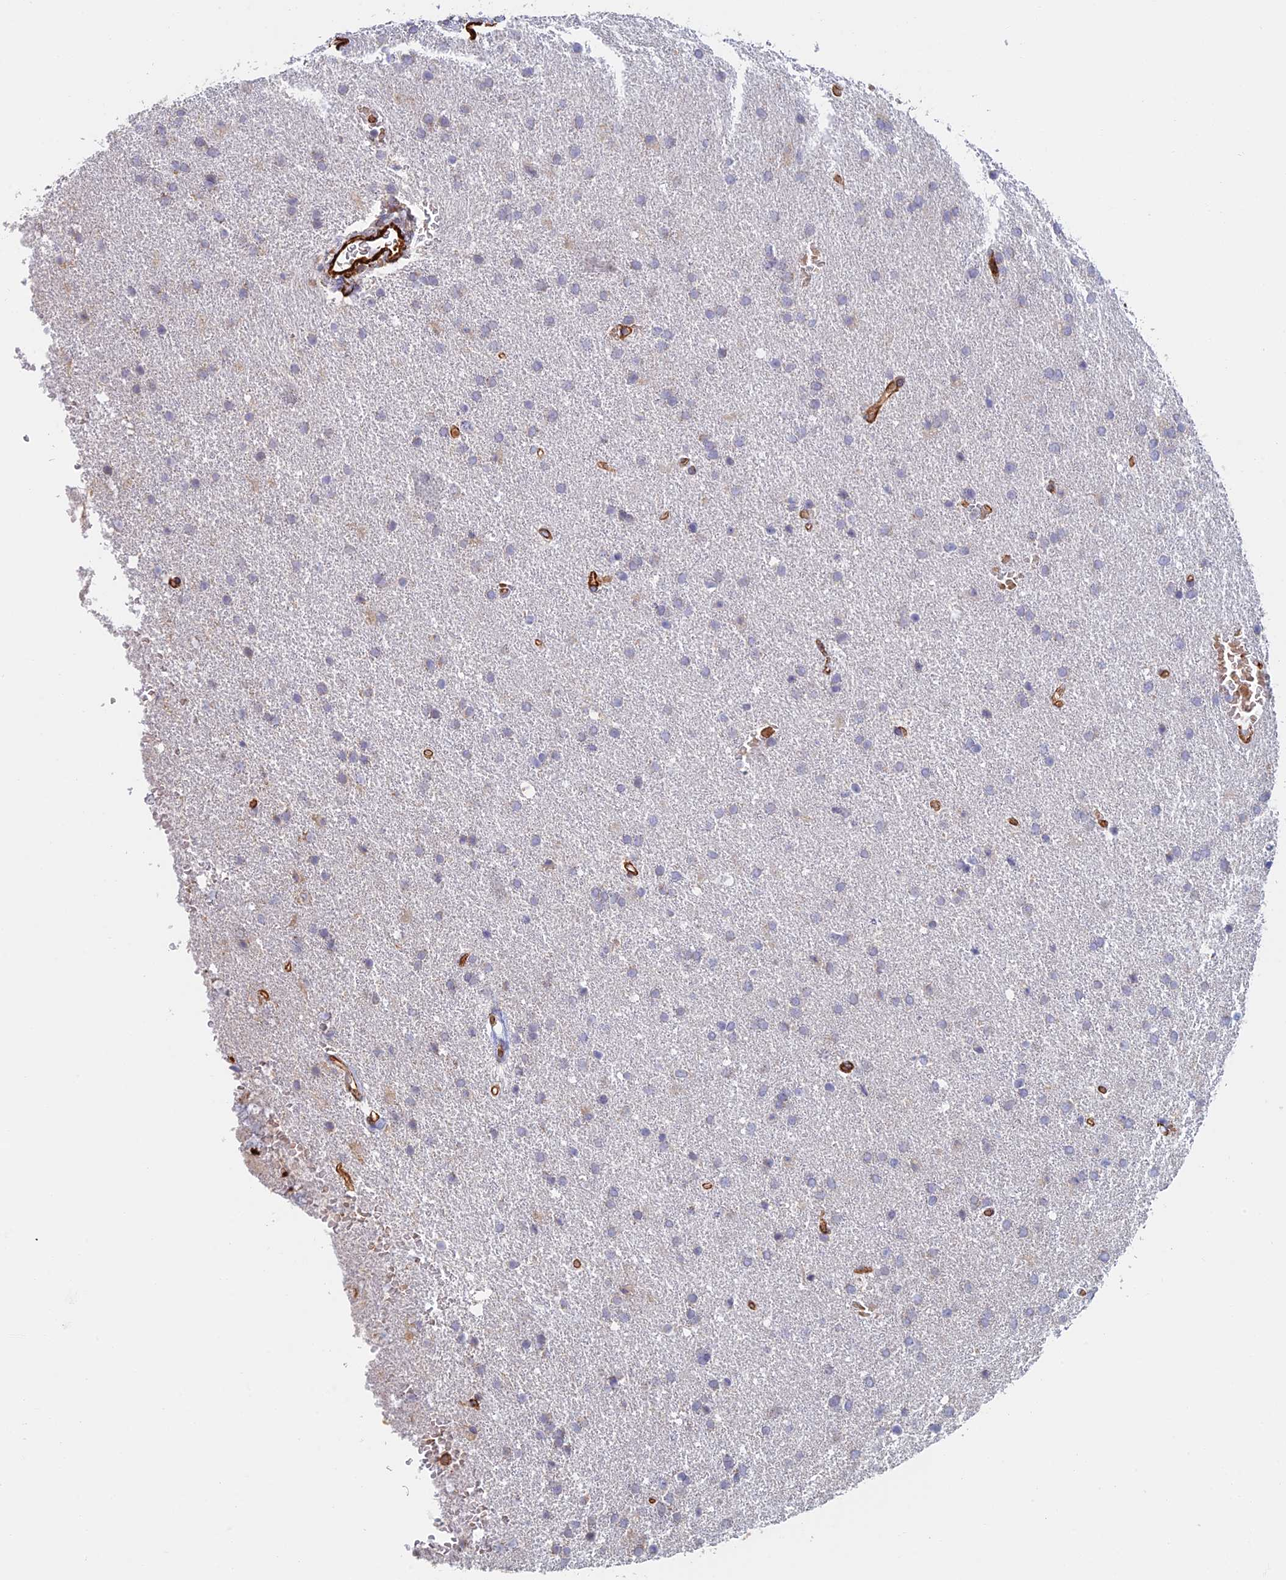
{"staining": {"intensity": "negative", "quantity": "none", "location": "none"}, "tissue": "glioma", "cell_type": "Tumor cells", "image_type": "cancer", "snomed": [{"axis": "morphology", "description": "Glioma, malignant, High grade"}, {"axis": "topography", "description": "Brain"}], "caption": "A histopathology image of glioma stained for a protein demonstrates no brown staining in tumor cells.", "gene": "PAK4", "patient": {"sex": "male", "age": 72}}